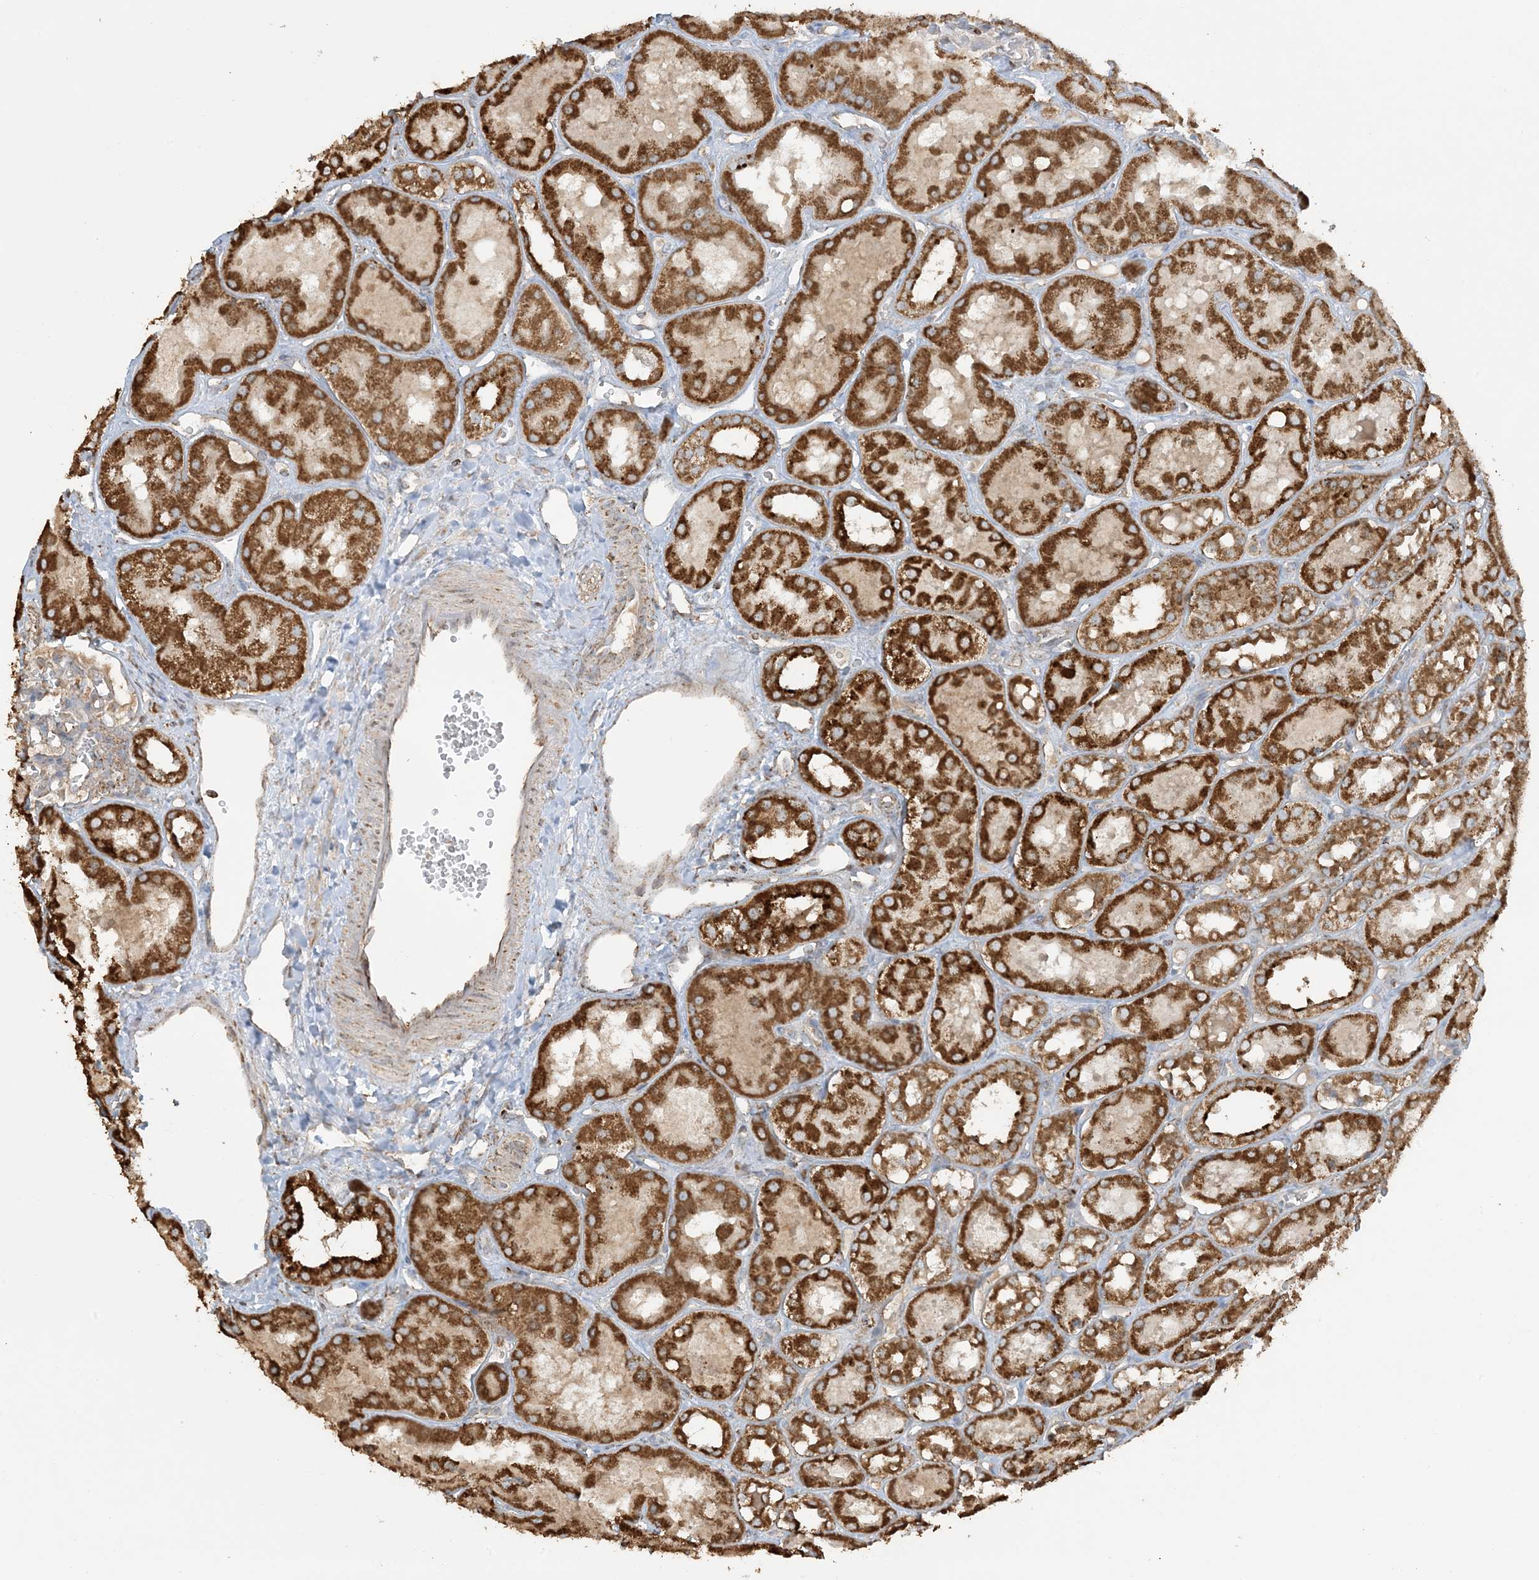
{"staining": {"intensity": "moderate", "quantity": "<25%", "location": "cytoplasmic/membranous"}, "tissue": "kidney", "cell_type": "Cells in glomeruli", "image_type": "normal", "snomed": [{"axis": "morphology", "description": "Normal tissue, NOS"}, {"axis": "topography", "description": "Kidney"}], "caption": "Kidney stained with DAB (3,3'-diaminobenzidine) immunohistochemistry demonstrates low levels of moderate cytoplasmic/membranous expression in approximately <25% of cells in glomeruli. Immunohistochemistry stains the protein of interest in brown and the nuclei are stained blue.", "gene": "AGA", "patient": {"sex": "male", "age": 16}}